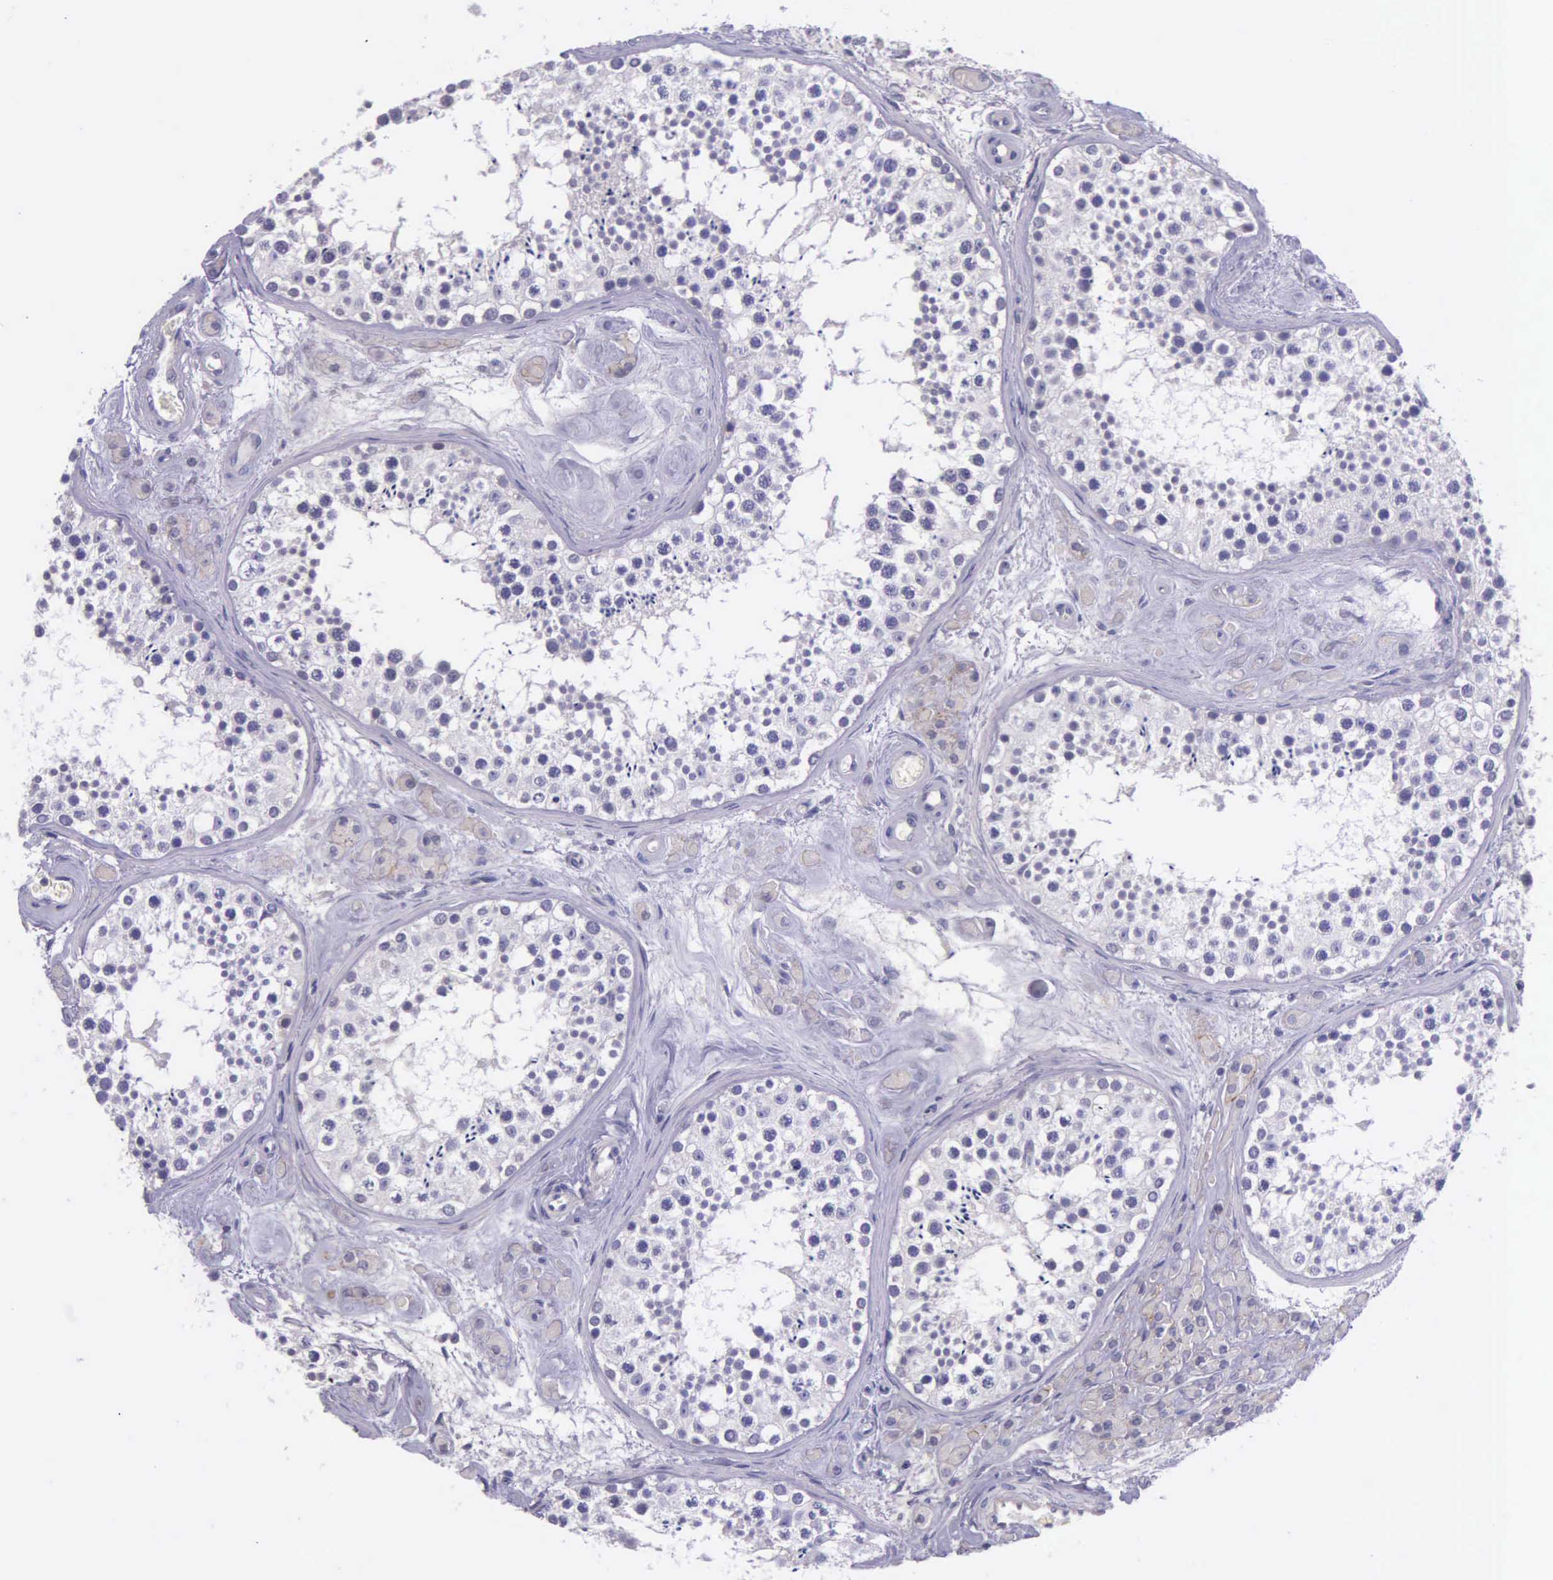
{"staining": {"intensity": "negative", "quantity": "none", "location": "none"}, "tissue": "testis", "cell_type": "Cells in seminiferous ducts", "image_type": "normal", "snomed": [{"axis": "morphology", "description": "Normal tissue, NOS"}, {"axis": "topography", "description": "Testis"}], "caption": "Cells in seminiferous ducts show no significant staining in normal testis. (DAB immunohistochemistry (IHC), high magnification).", "gene": "THSD7A", "patient": {"sex": "male", "age": 38}}